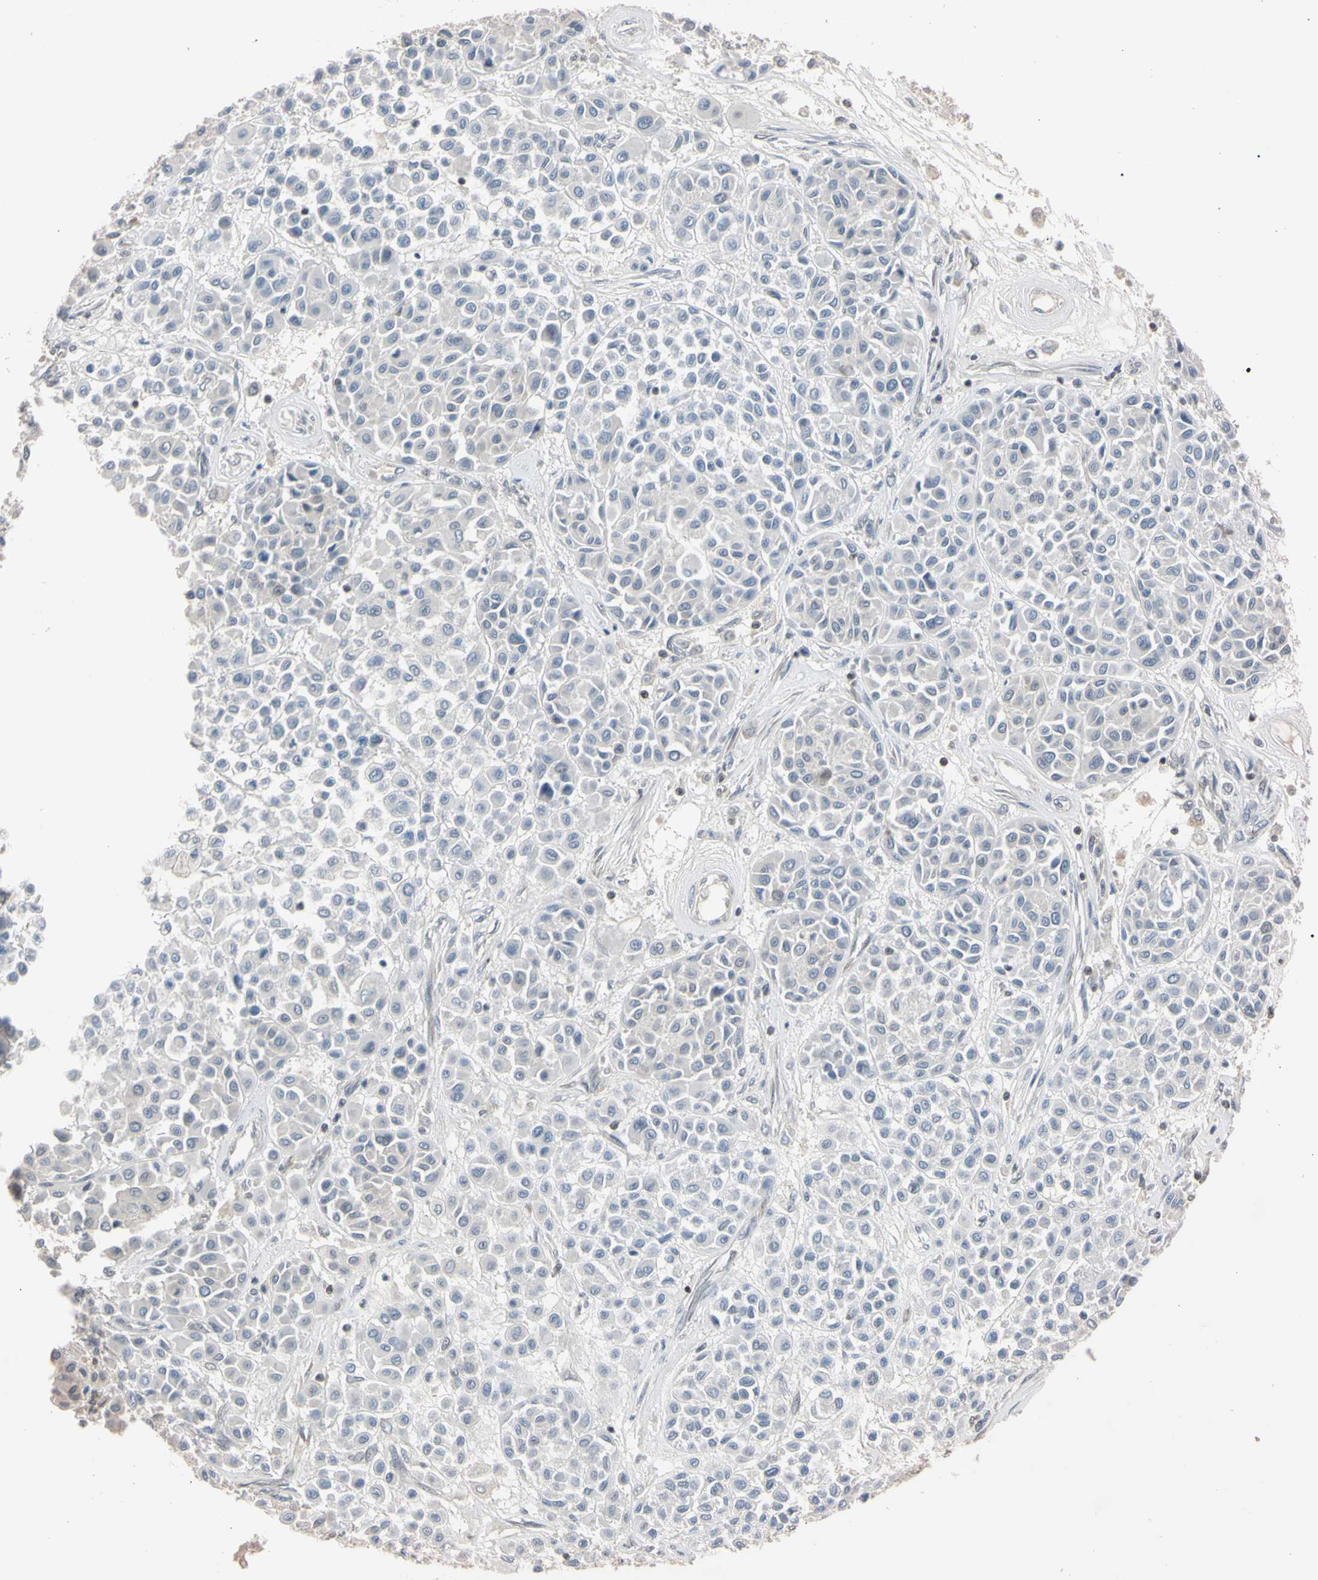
{"staining": {"intensity": "negative", "quantity": "none", "location": "none"}, "tissue": "melanoma", "cell_type": "Tumor cells", "image_type": "cancer", "snomed": [{"axis": "morphology", "description": "Malignant melanoma, Metastatic site"}, {"axis": "topography", "description": "Soft tissue"}], "caption": "Protein analysis of melanoma displays no significant expression in tumor cells.", "gene": "UBE2I", "patient": {"sex": "male", "age": 41}}